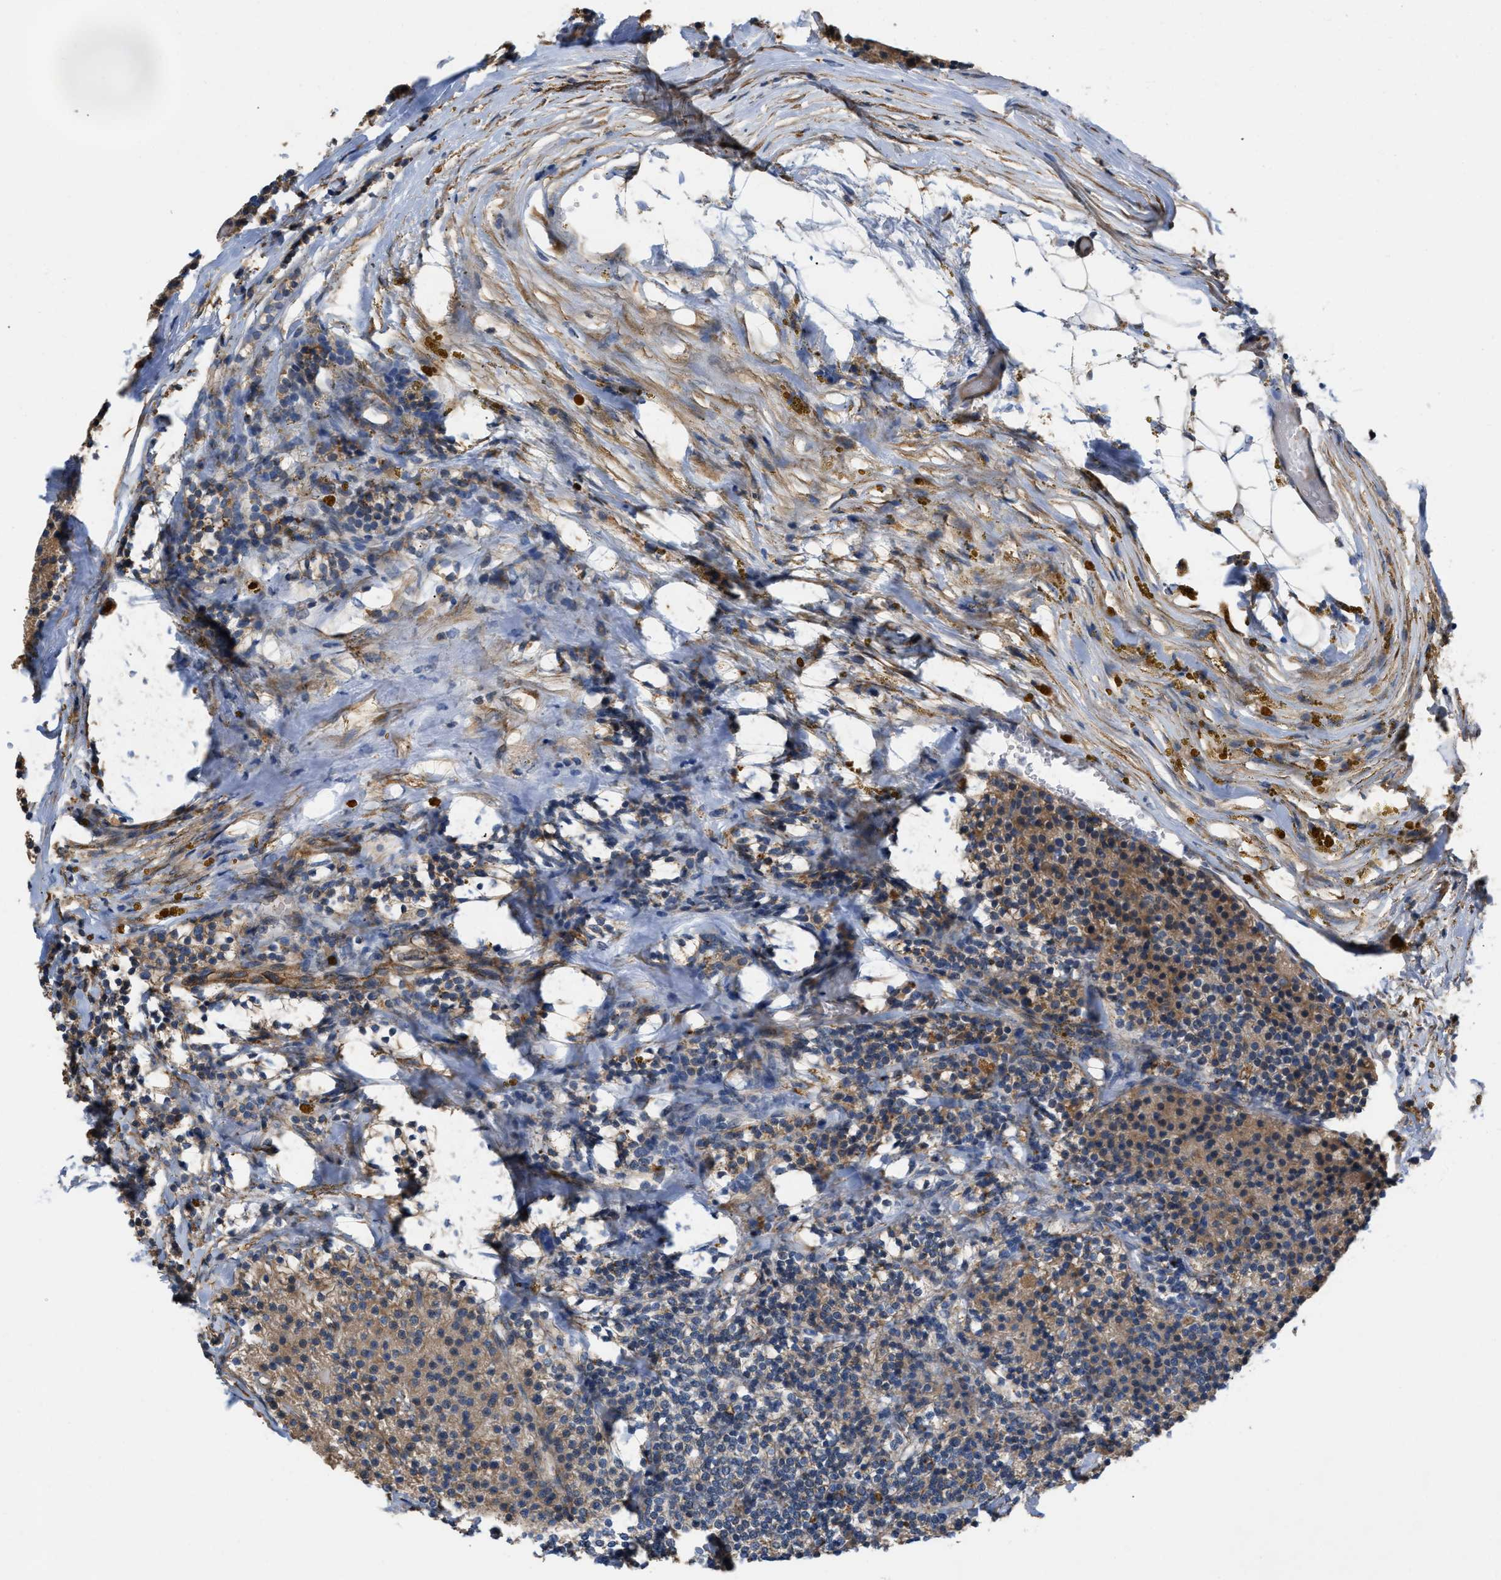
{"staining": {"intensity": "moderate", "quantity": ">75%", "location": "cytoplasmic/membranous"}, "tissue": "parathyroid gland", "cell_type": "Glandular cells", "image_type": "normal", "snomed": [{"axis": "morphology", "description": "Normal tissue, NOS"}, {"axis": "morphology", "description": "Adenoma, NOS"}, {"axis": "topography", "description": "Parathyroid gland"}], "caption": "This histopathology image shows benign parathyroid gland stained with IHC to label a protein in brown. The cytoplasmic/membranous of glandular cells show moderate positivity for the protein. Nuclei are counter-stained blue.", "gene": "SLC4A11", "patient": {"sex": "male", "age": 75}}